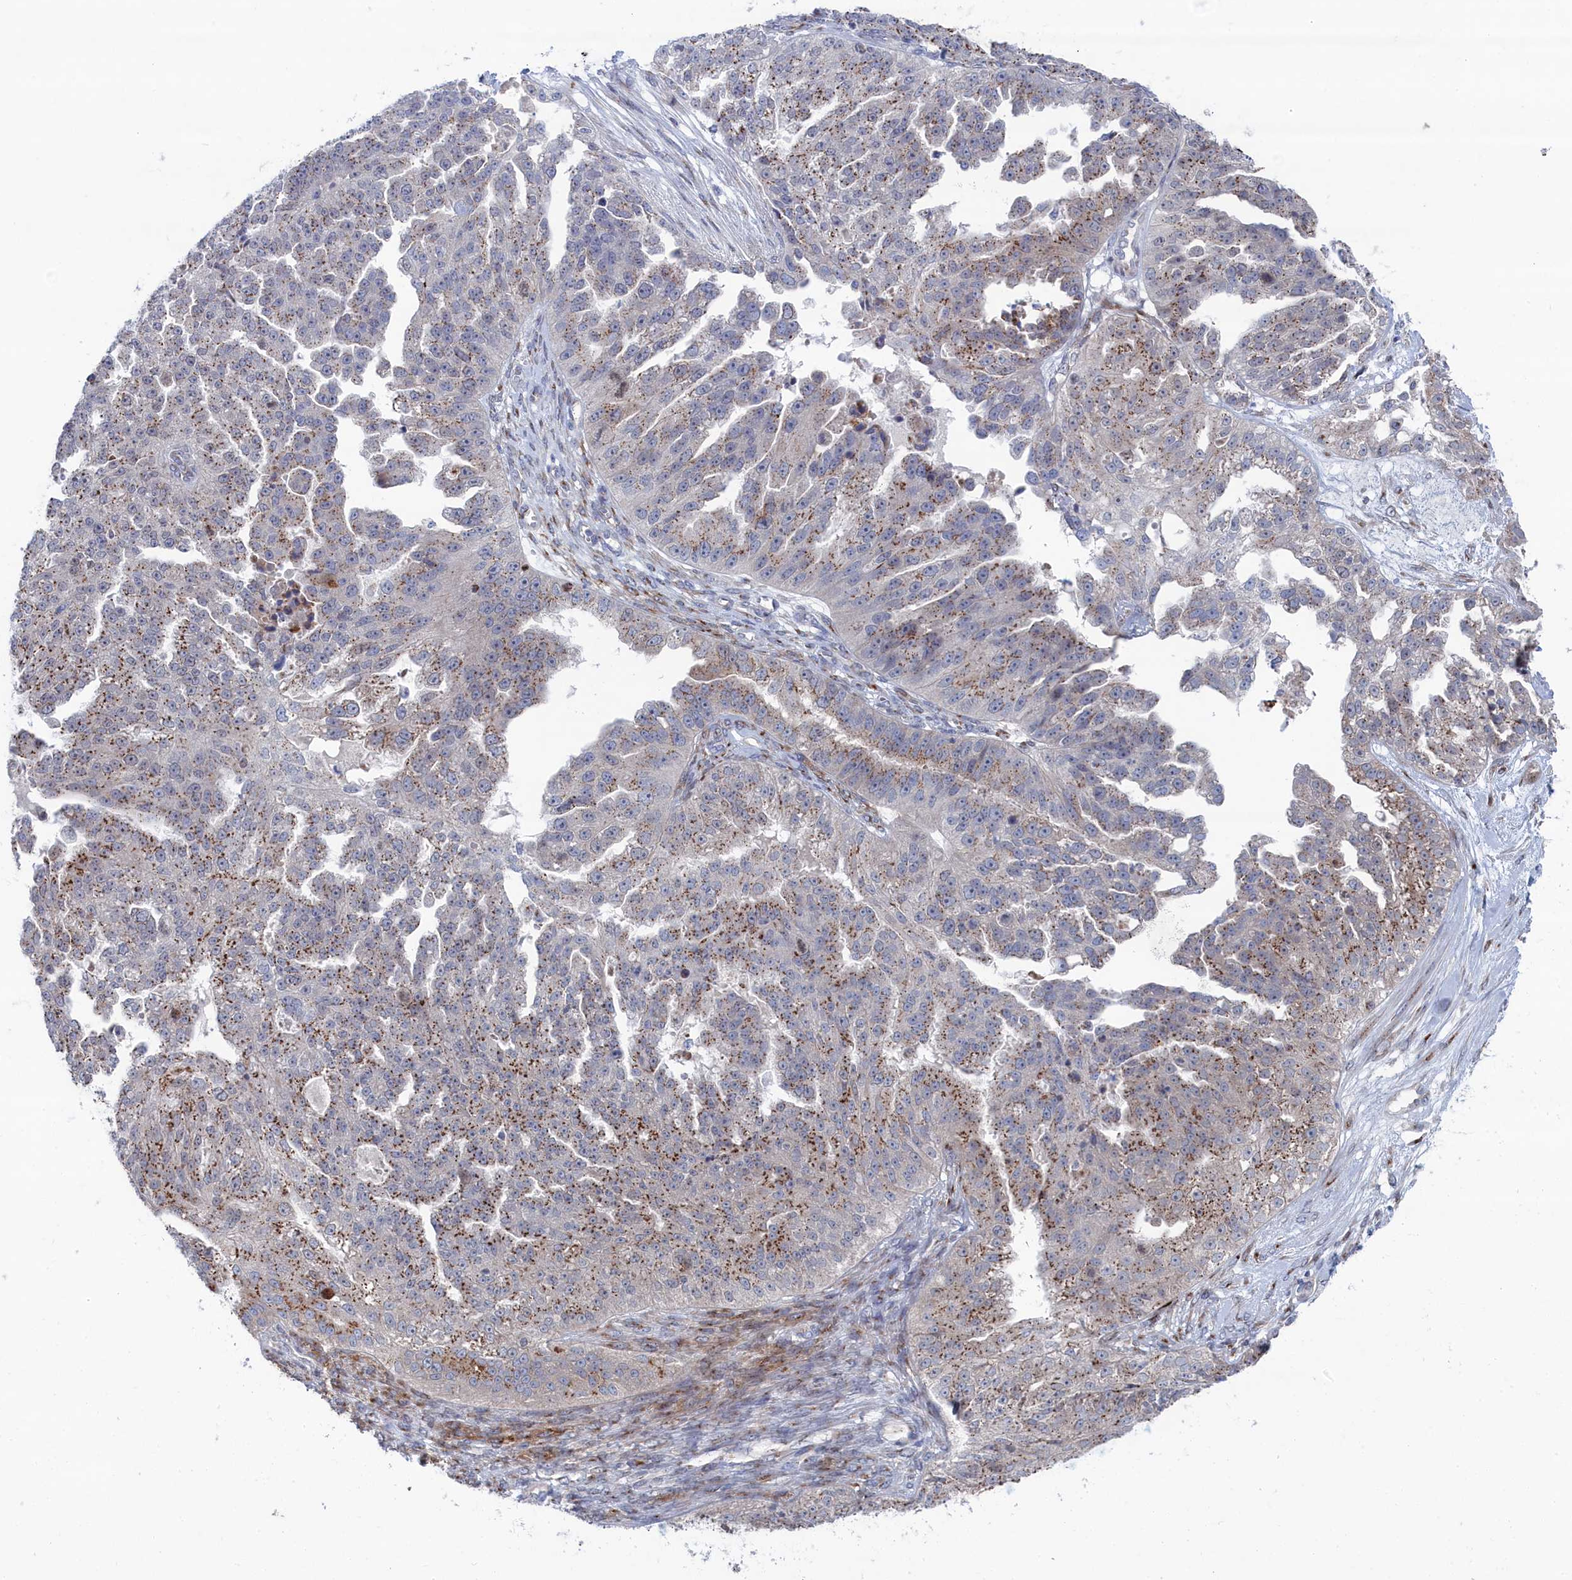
{"staining": {"intensity": "strong", "quantity": "25%-75%", "location": "cytoplasmic/membranous"}, "tissue": "ovarian cancer", "cell_type": "Tumor cells", "image_type": "cancer", "snomed": [{"axis": "morphology", "description": "Cystadenocarcinoma, serous, NOS"}, {"axis": "topography", "description": "Ovary"}], "caption": "Brown immunohistochemical staining in human serous cystadenocarcinoma (ovarian) shows strong cytoplasmic/membranous expression in approximately 25%-75% of tumor cells.", "gene": "IRX1", "patient": {"sex": "female", "age": 58}}